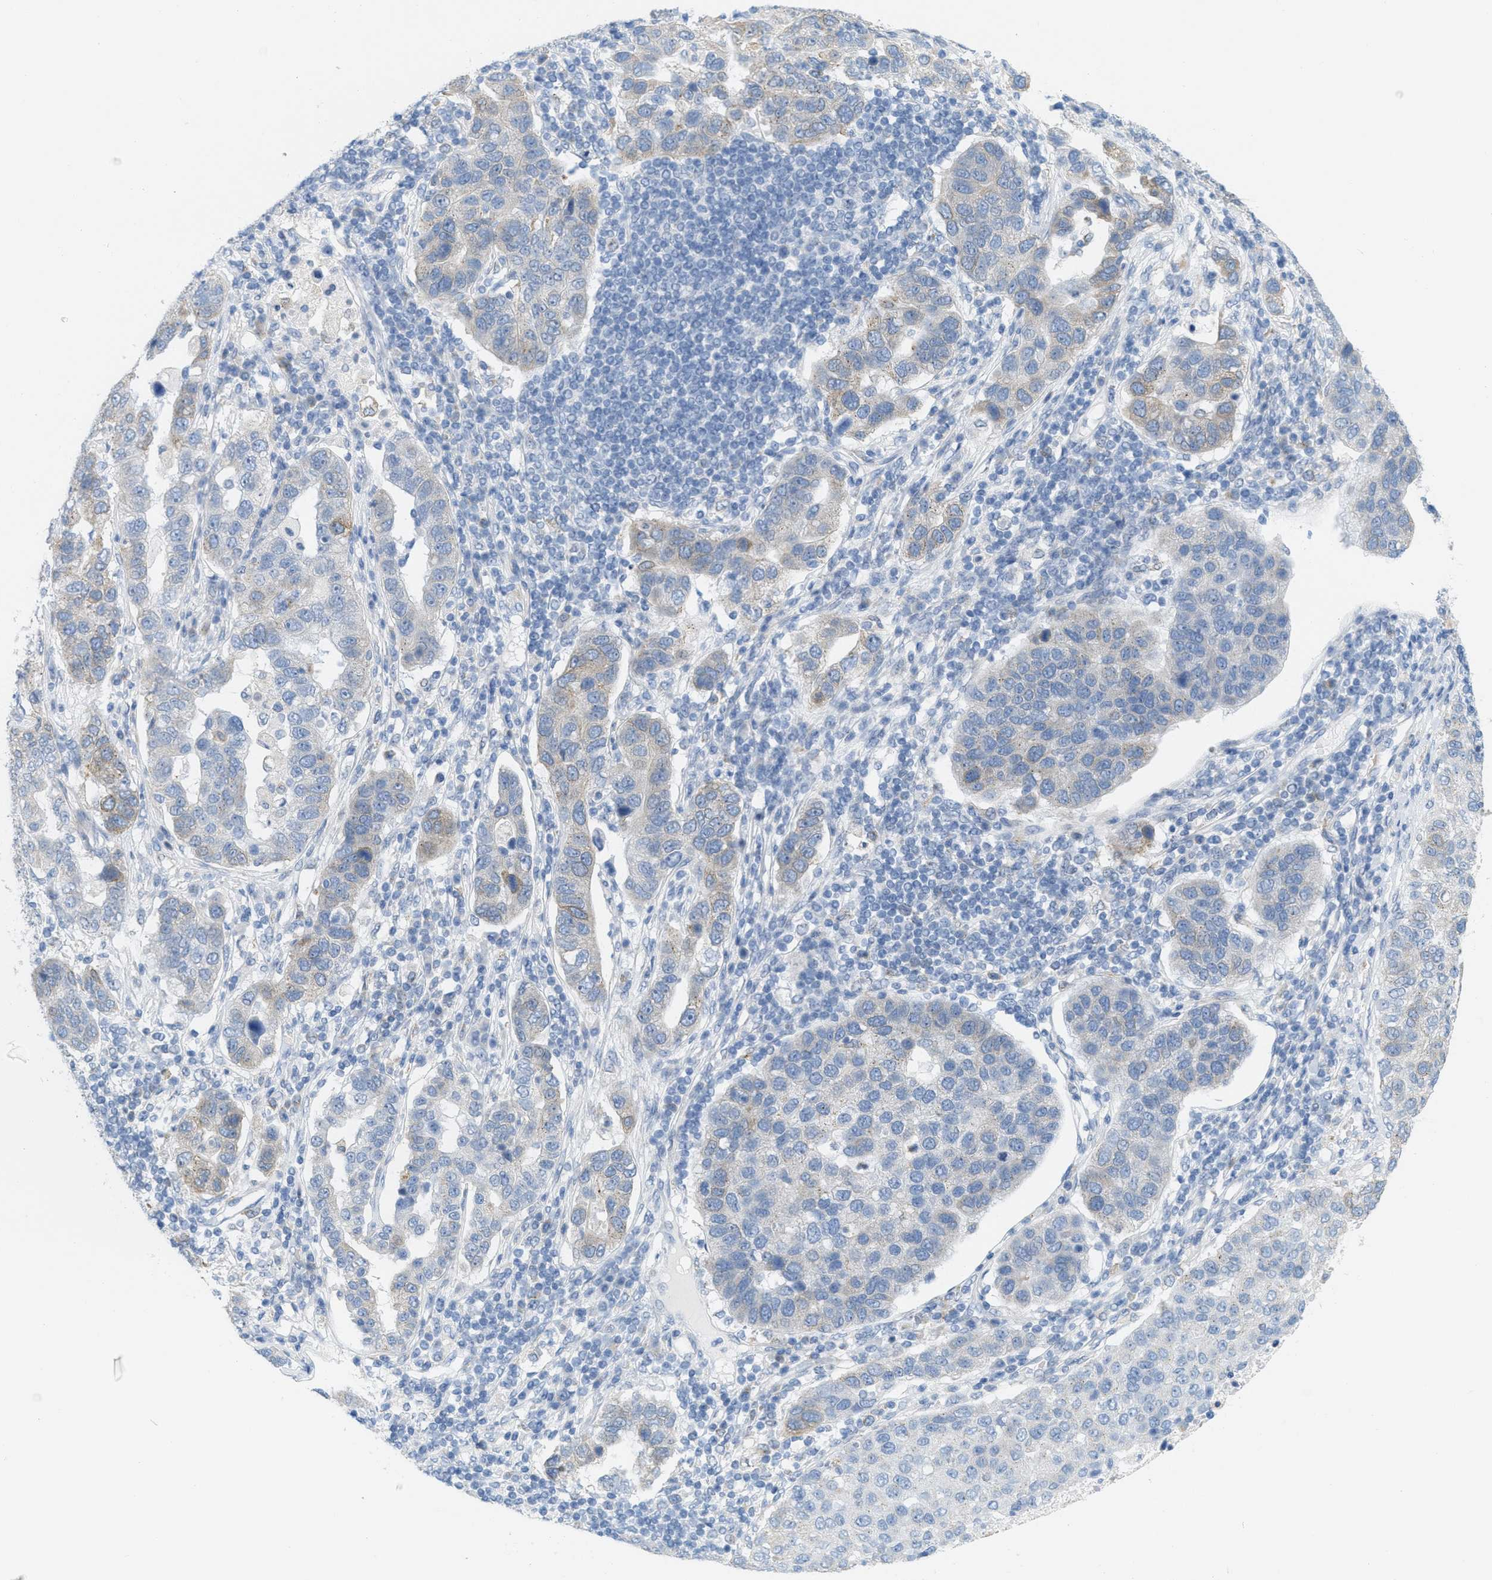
{"staining": {"intensity": "weak", "quantity": "25%-75%", "location": "cytoplasmic/membranous"}, "tissue": "pancreatic cancer", "cell_type": "Tumor cells", "image_type": "cancer", "snomed": [{"axis": "morphology", "description": "Adenocarcinoma, NOS"}, {"axis": "topography", "description": "Pancreas"}], "caption": "Immunohistochemistry (DAB) staining of human pancreatic adenocarcinoma demonstrates weak cytoplasmic/membranous protein positivity in approximately 25%-75% of tumor cells.", "gene": "TEX264", "patient": {"sex": "female", "age": 61}}